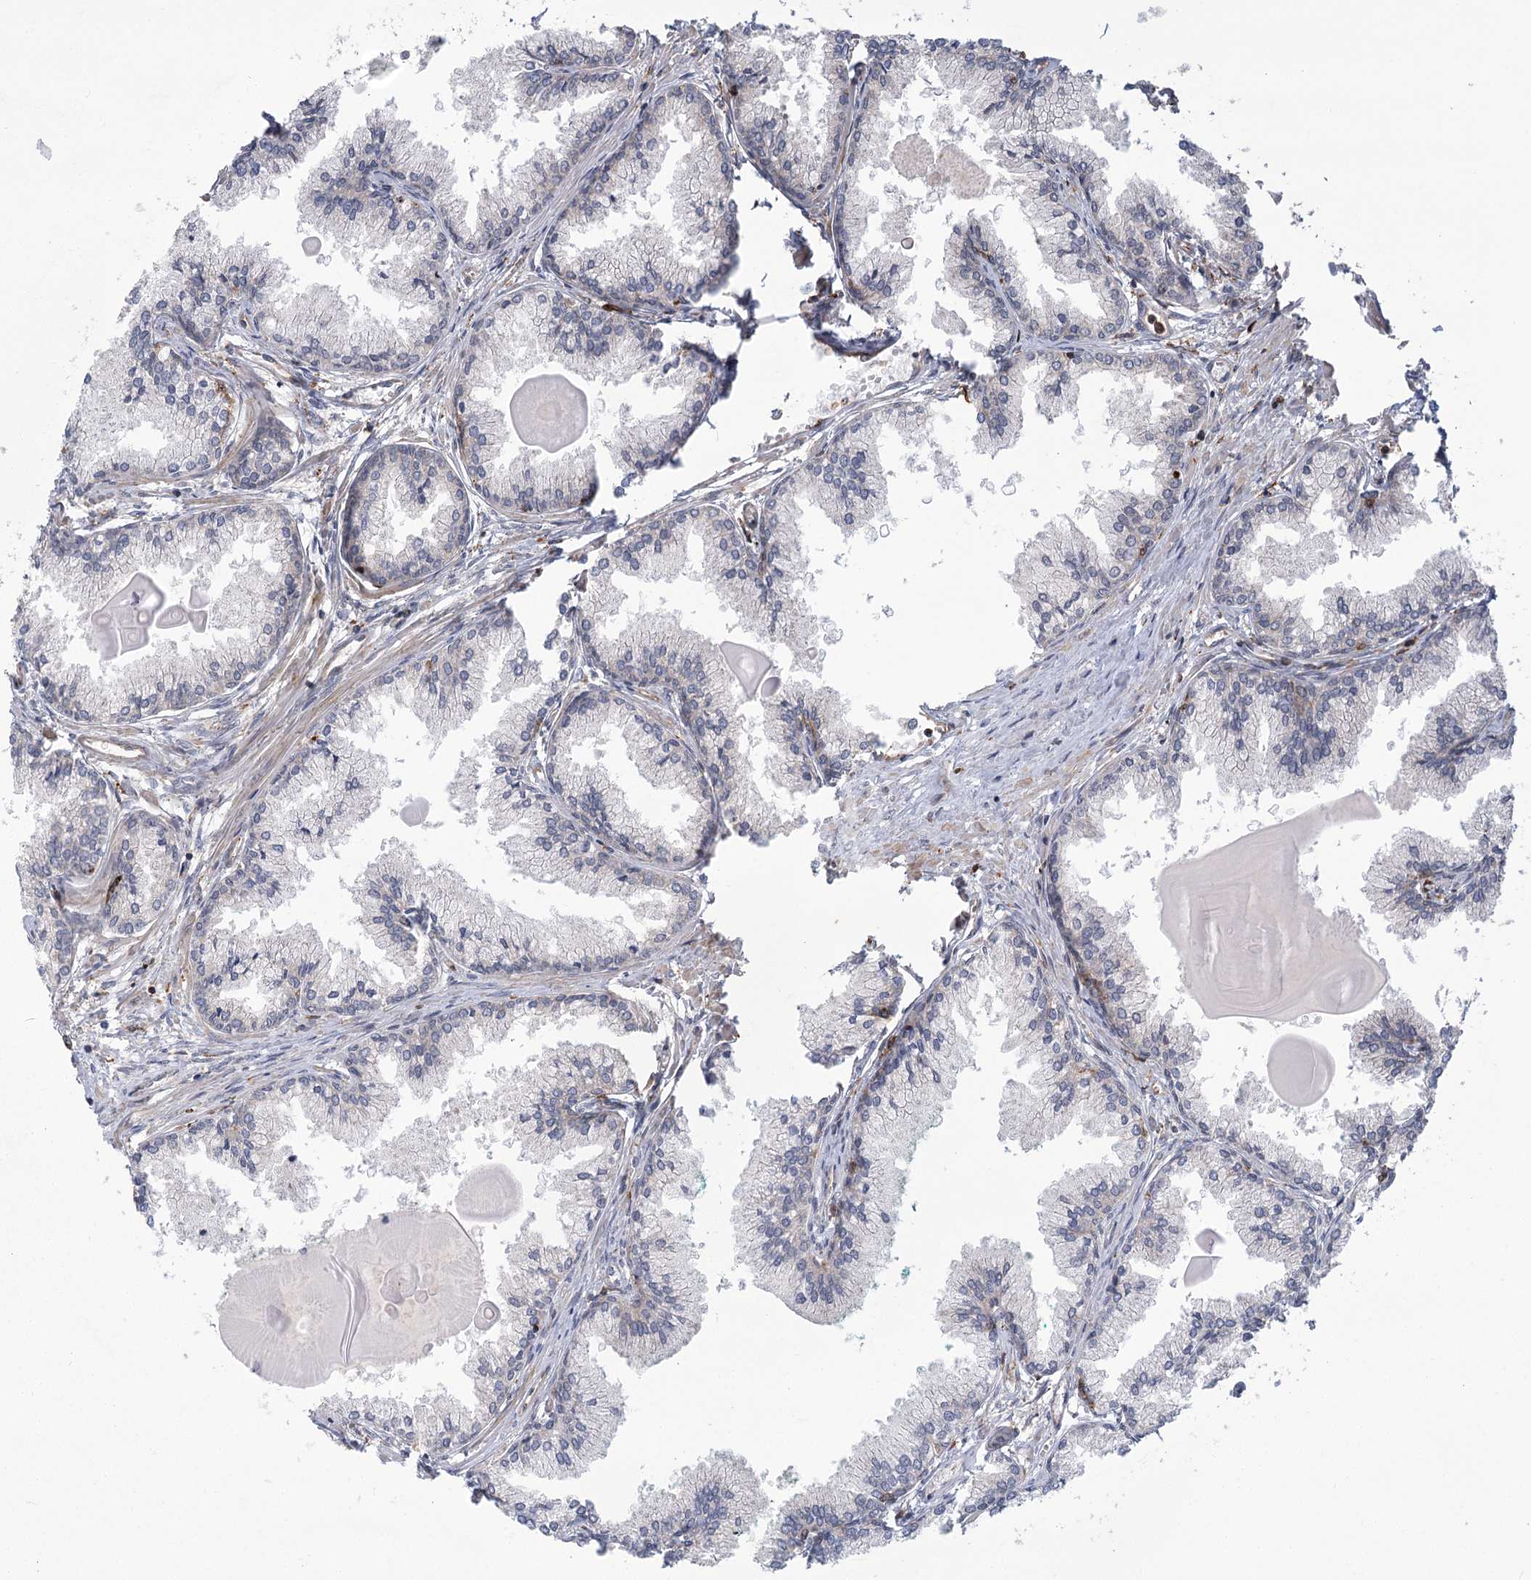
{"staining": {"intensity": "negative", "quantity": "none", "location": "none"}, "tissue": "prostate cancer", "cell_type": "Tumor cells", "image_type": "cancer", "snomed": [{"axis": "morphology", "description": "Adenocarcinoma, High grade"}, {"axis": "topography", "description": "Prostate"}], "caption": "Prostate cancer (high-grade adenocarcinoma) was stained to show a protein in brown. There is no significant staining in tumor cells. (Stains: DAB (3,3'-diaminobenzidine) IHC with hematoxylin counter stain, Microscopy: brightfield microscopy at high magnification).", "gene": "MEPE", "patient": {"sex": "male", "age": 68}}